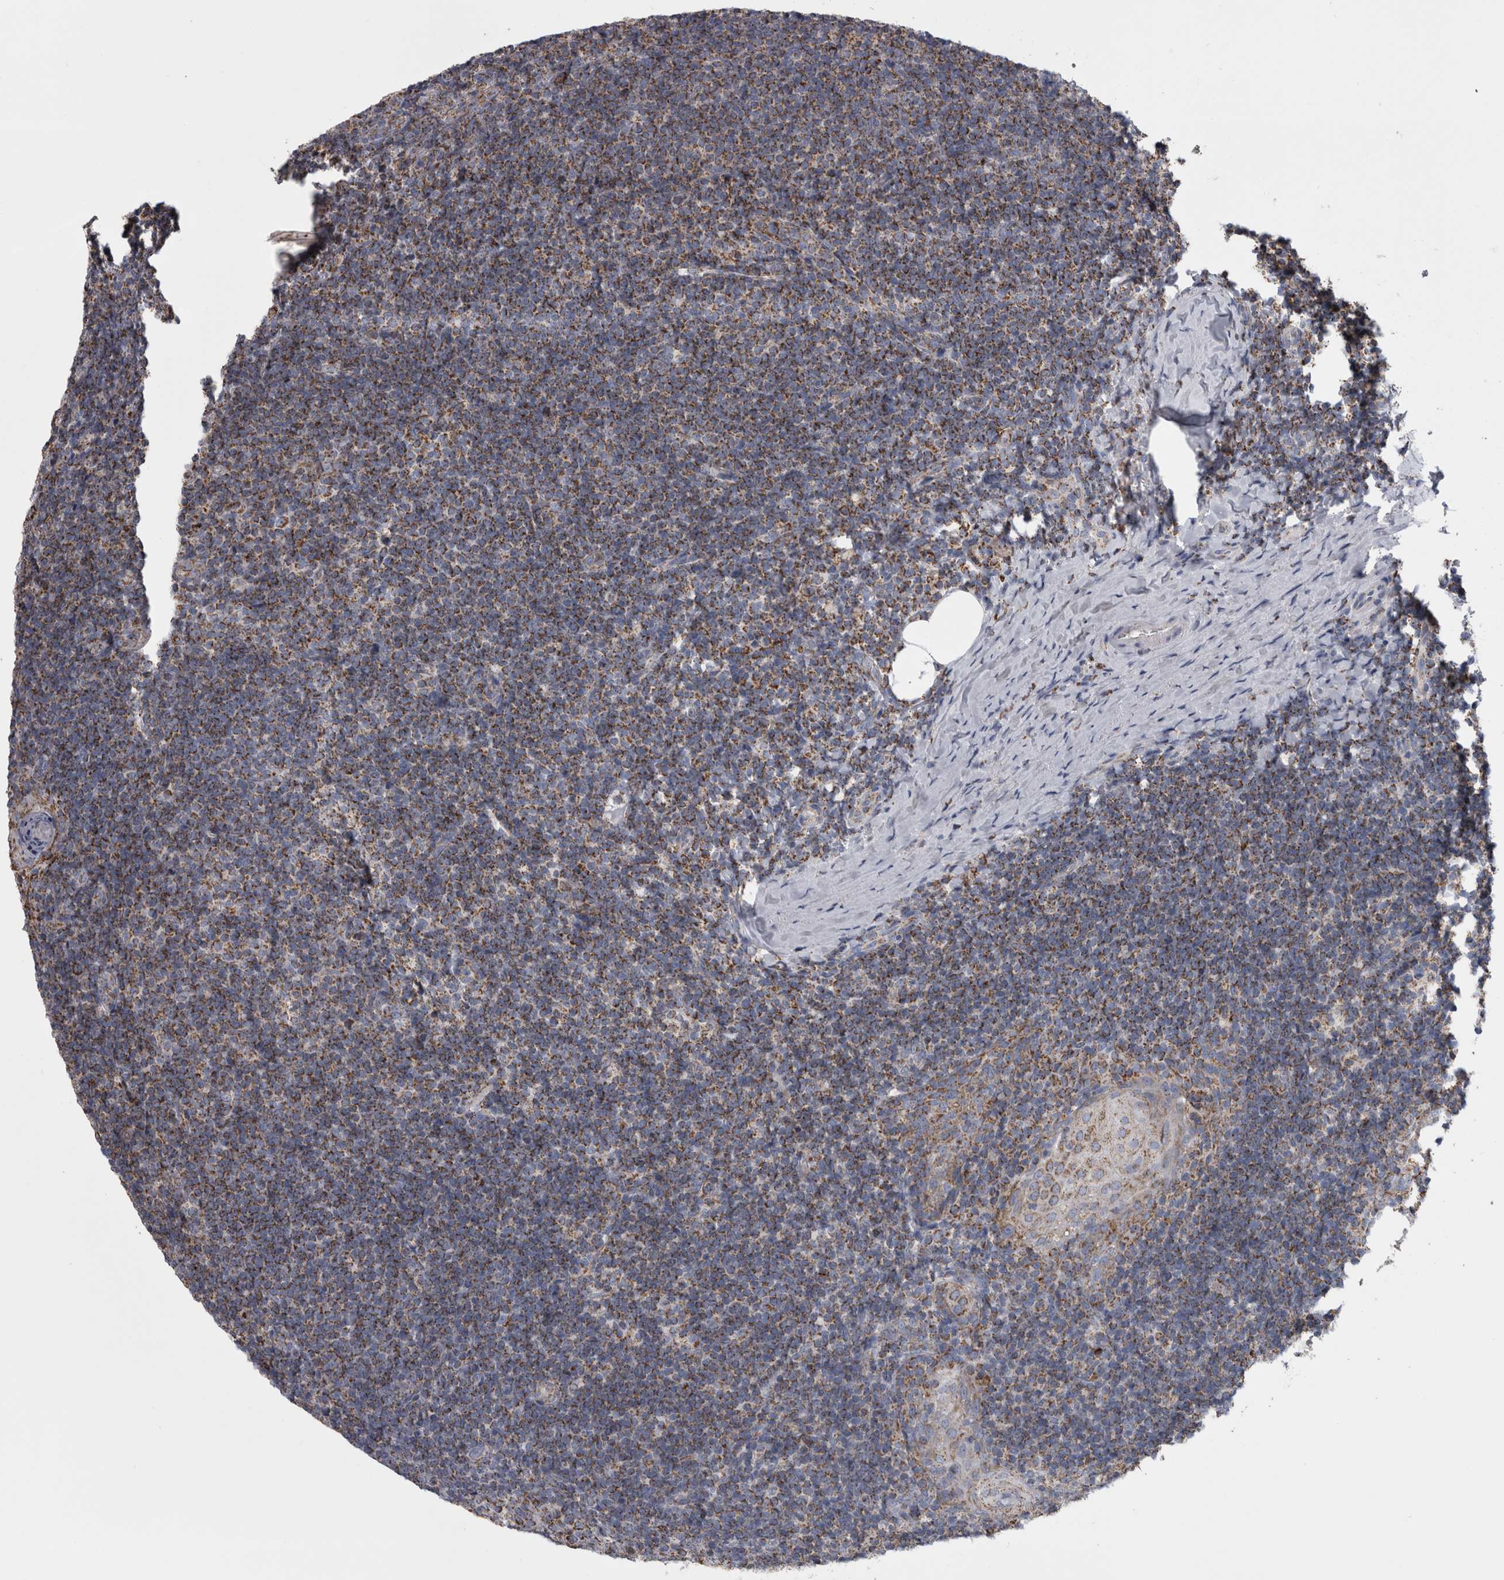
{"staining": {"intensity": "strong", "quantity": ">75%", "location": "cytoplasmic/membranous"}, "tissue": "tonsil", "cell_type": "Germinal center cells", "image_type": "normal", "snomed": [{"axis": "morphology", "description": "Normal tissue, NOS"}, {"axis": "topography", "description": "Tonsil"}], "caption": "Germinal center cells demonstrate high levels of strong cytoplasmic/membranous expression in about >75% of cells in normal human tonsil.", "gene": "MDH2", "patient": {"sex": "male", "age": 37}}